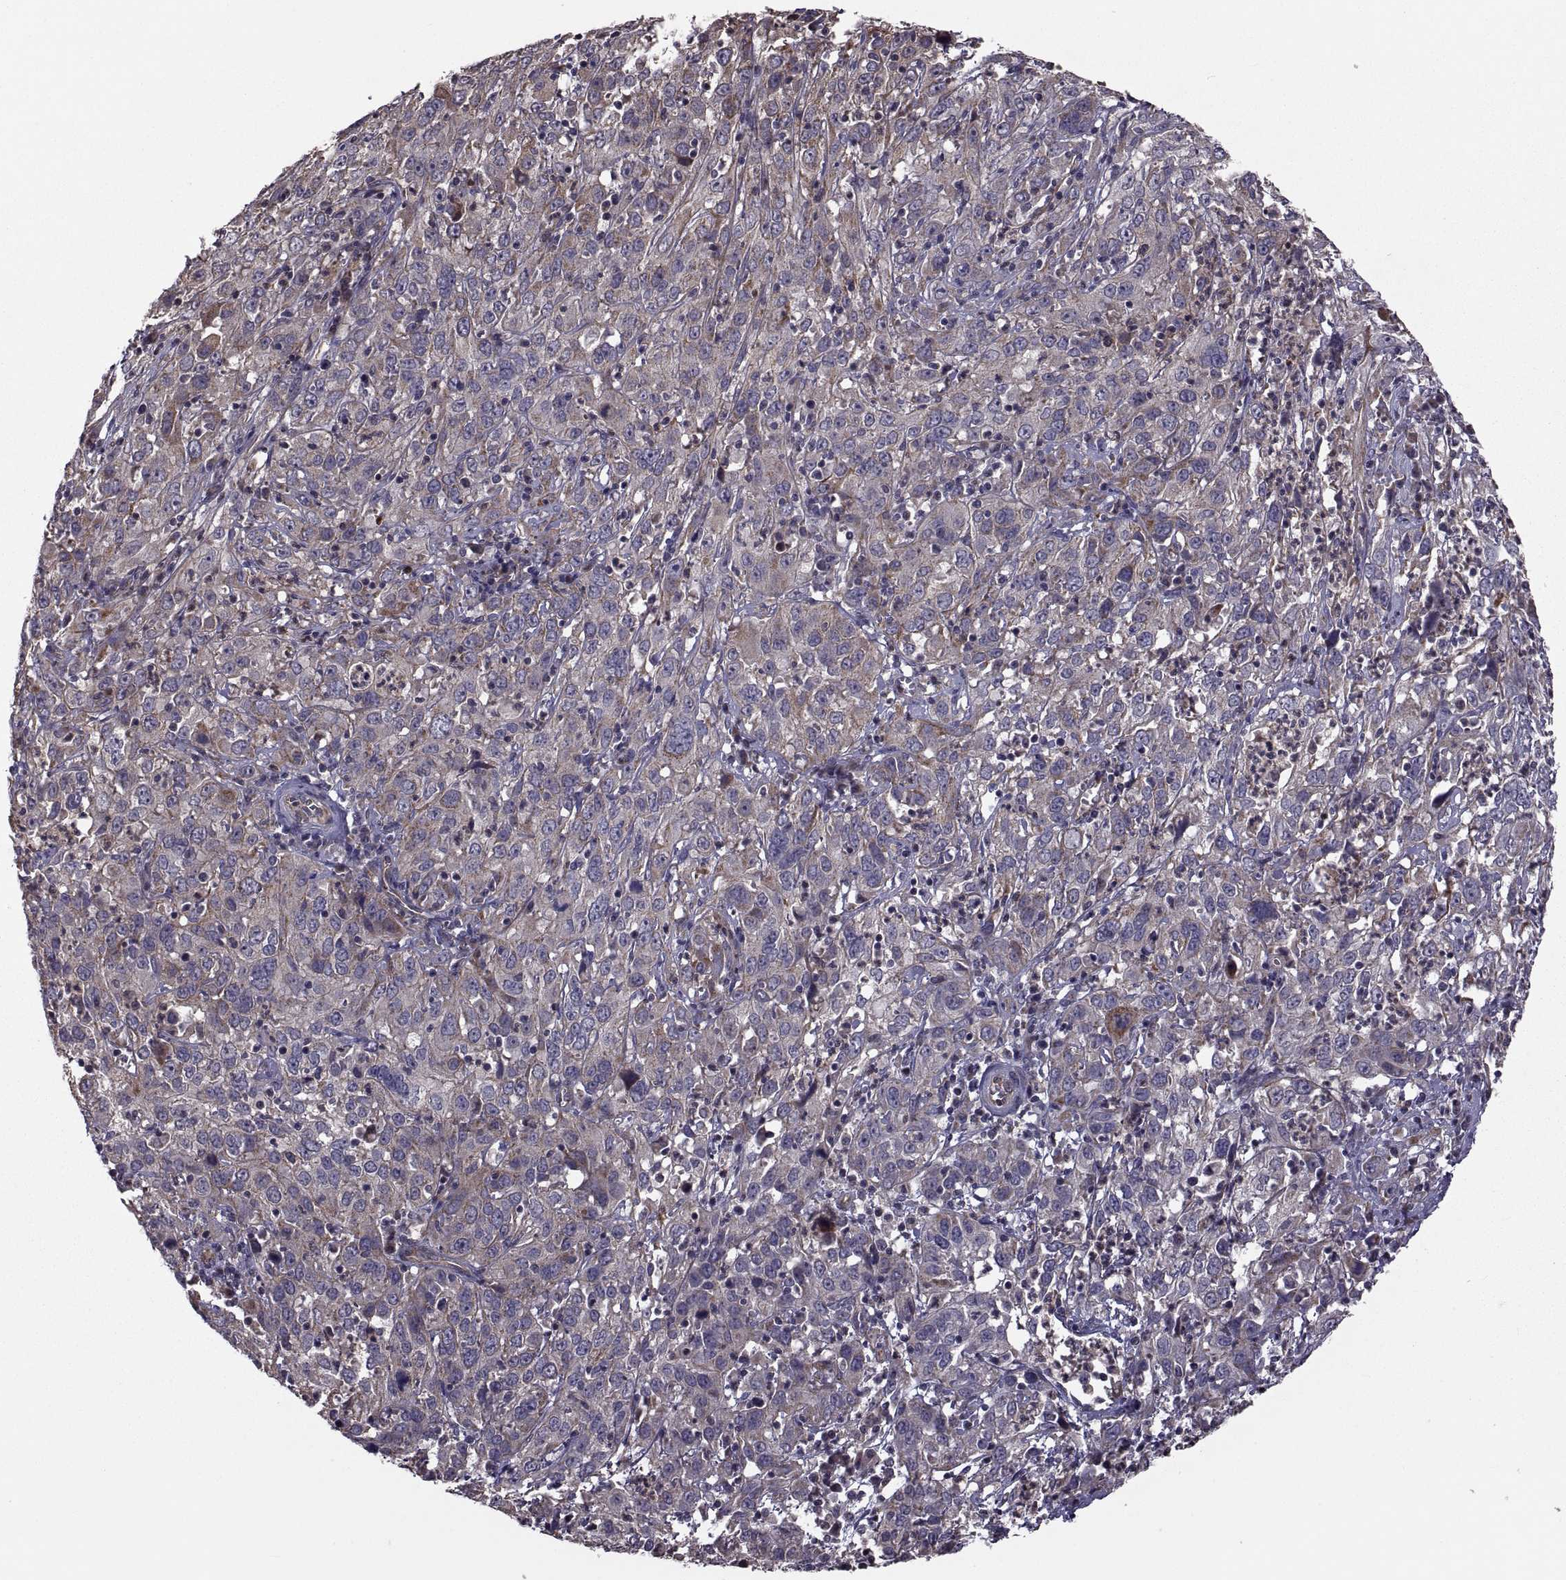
{"staining": {"intensity": "moderate", "quantity": "<25%", "location": "cytoplasmic/membranous"}, "tissue": "cervical cancer", "cell_type": "Tumor cells", "image_type": "cancer", "snomed": [{"axis": "morphology", "description": "Squamous cell carcinoma, NOS"}, {"axis": "topography", "description": "Cervix"}], "caption": "The micrograph displays immunohistochemical staining of cervical cancer. There is moderate cytoplasmic/membranous positivity is present in approximately <25% of tumor cells.", "gene": "PMM2", "patient": {"sex": "female", "age": 32}}